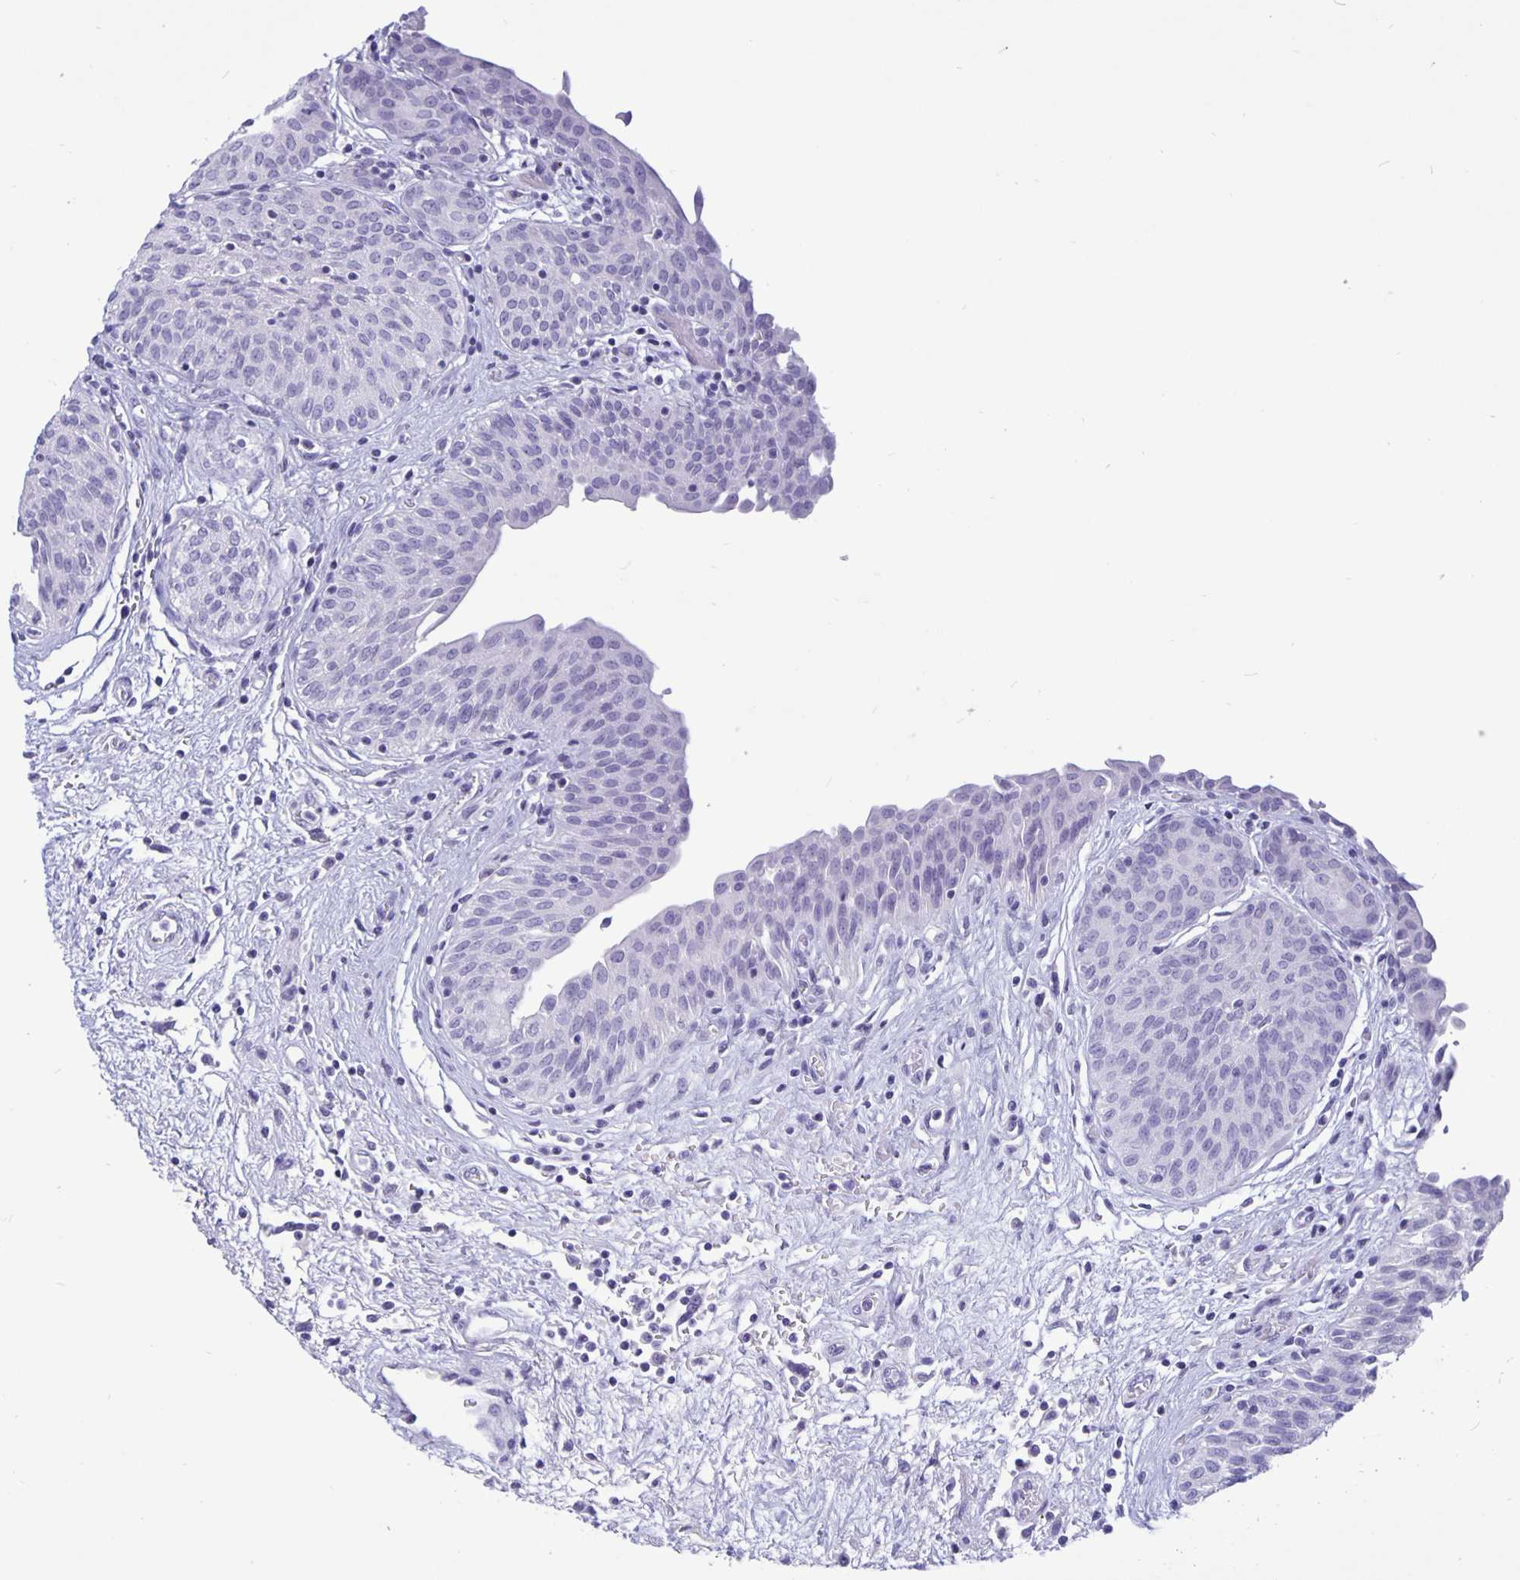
{"staining": {"intensity": "negative", "quantity": "none", "location": "none"}, "tissue": "urinary bladder", "cell_type": "Urothelial cells", "image_type": "normal", "snomed": [{"axis": "morphology", "description": "Normal tissue, NOS"}, {"axis": "topography", "description": "Urinary bladder"}], "caption": "An IHC photomicrograph of benign urinary bladder is shown. There is no staining in urothelial cells of urinary bladder. Nuclei are stained in blue.", "gene": "BPIFA3", "patient": {"sex": "male", "age": 68}}